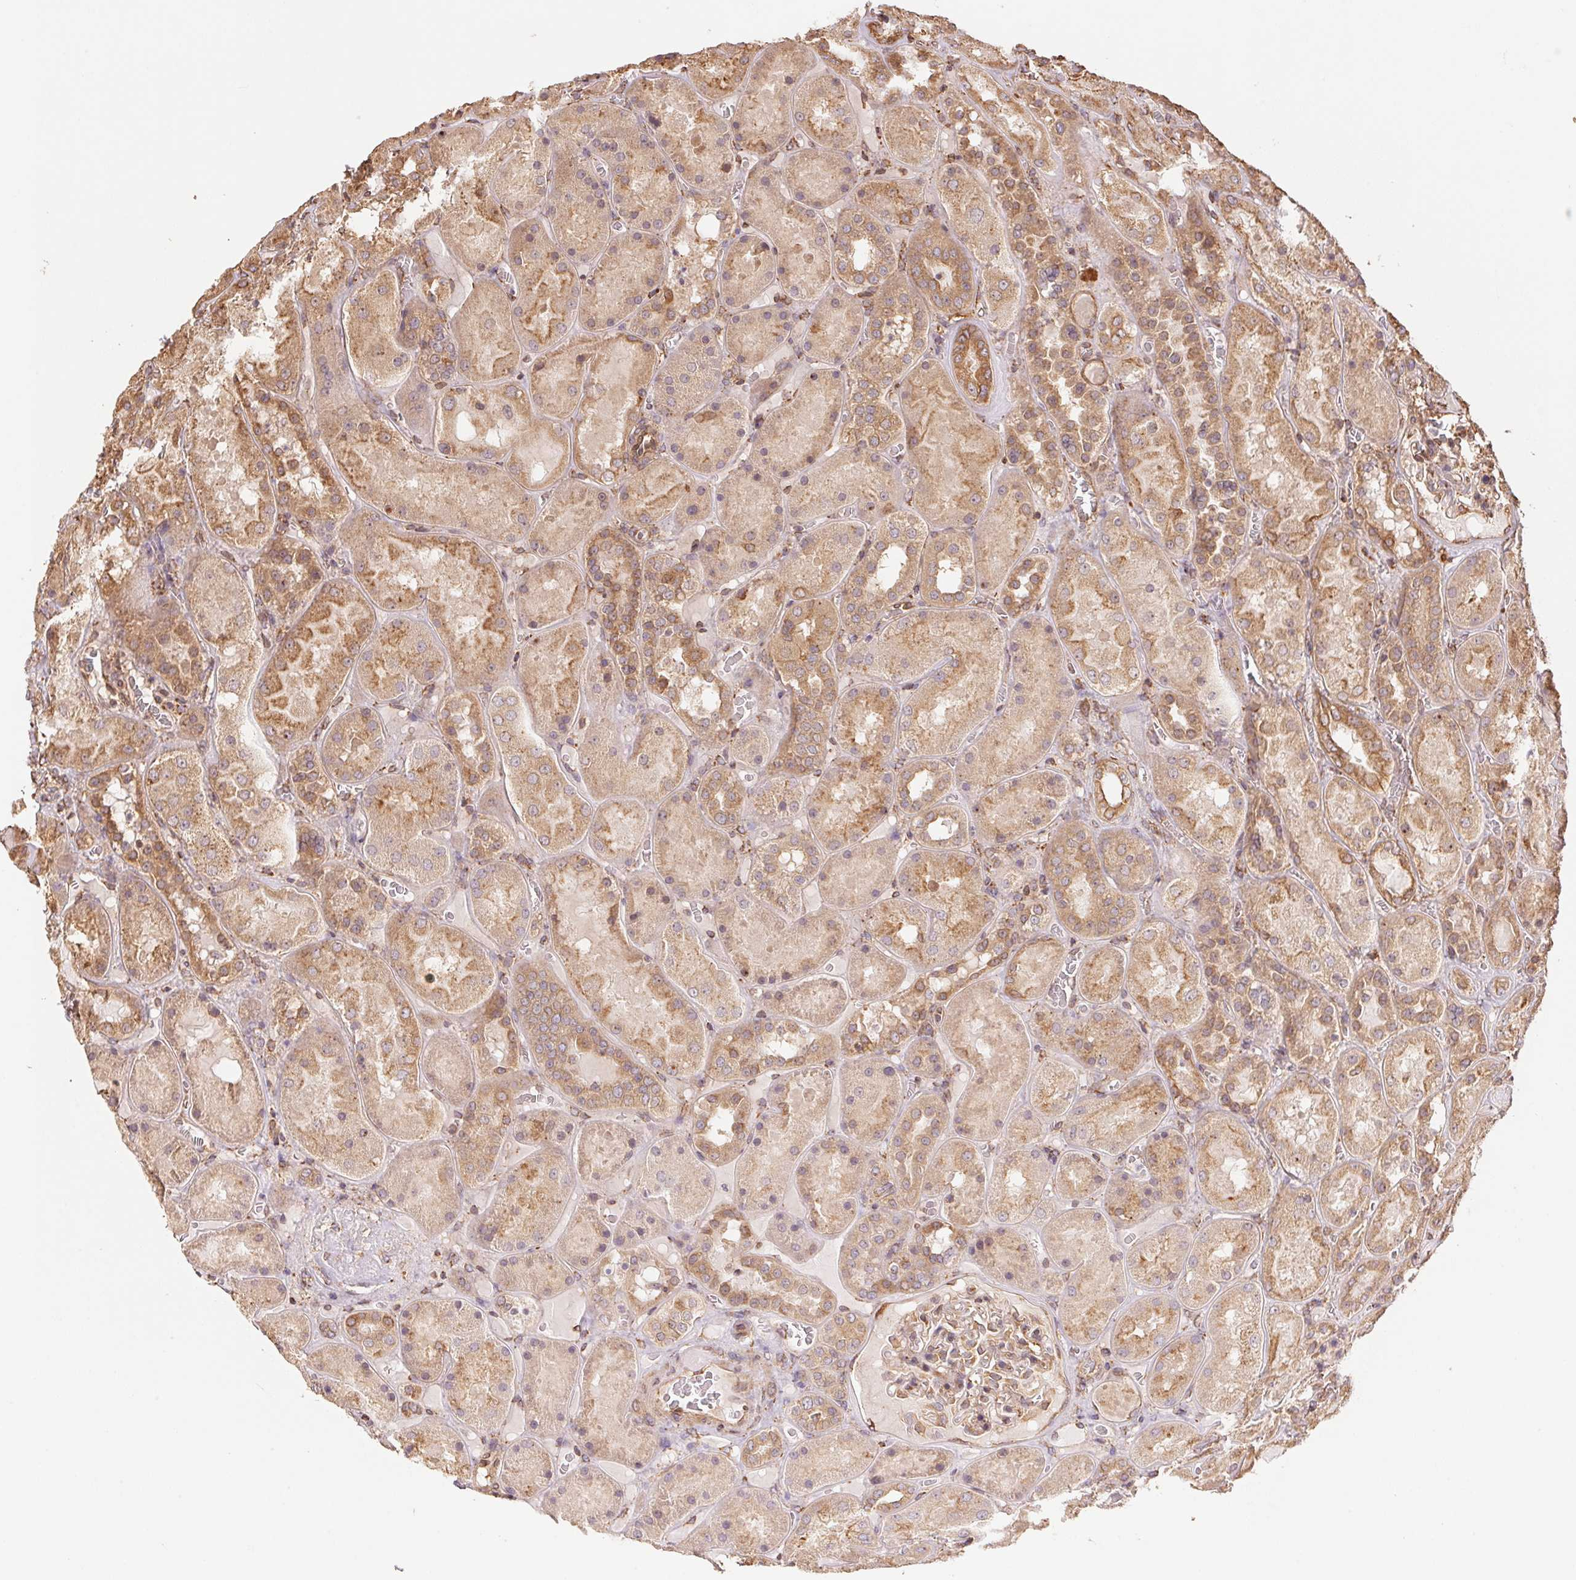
{"staining": {"intensity": "weak", "quantity": ">75%", "location": "cytoplasmic/membranous"}, "tissue": "kidney", "cell_type": "Cells in glomeruli", "image_type": "normal", "snomed": [{"axis": "morphology", "description": "Normal tissue, NOS"}, {"axis": "topography", "description": "Kidney"}], "caption": "Unremarkable kidney demonstrates weak cytoplasmic/membranous staining in approximately >75% of cells in glomeruli, visualized by immunohistochemistry. (Stains: DAB in brown, nuclei in blue, Microscopy: brightfield microscopy at high magnification).", "gene": "C6orf163", "patient": {"sex": "male", "age": 73}}